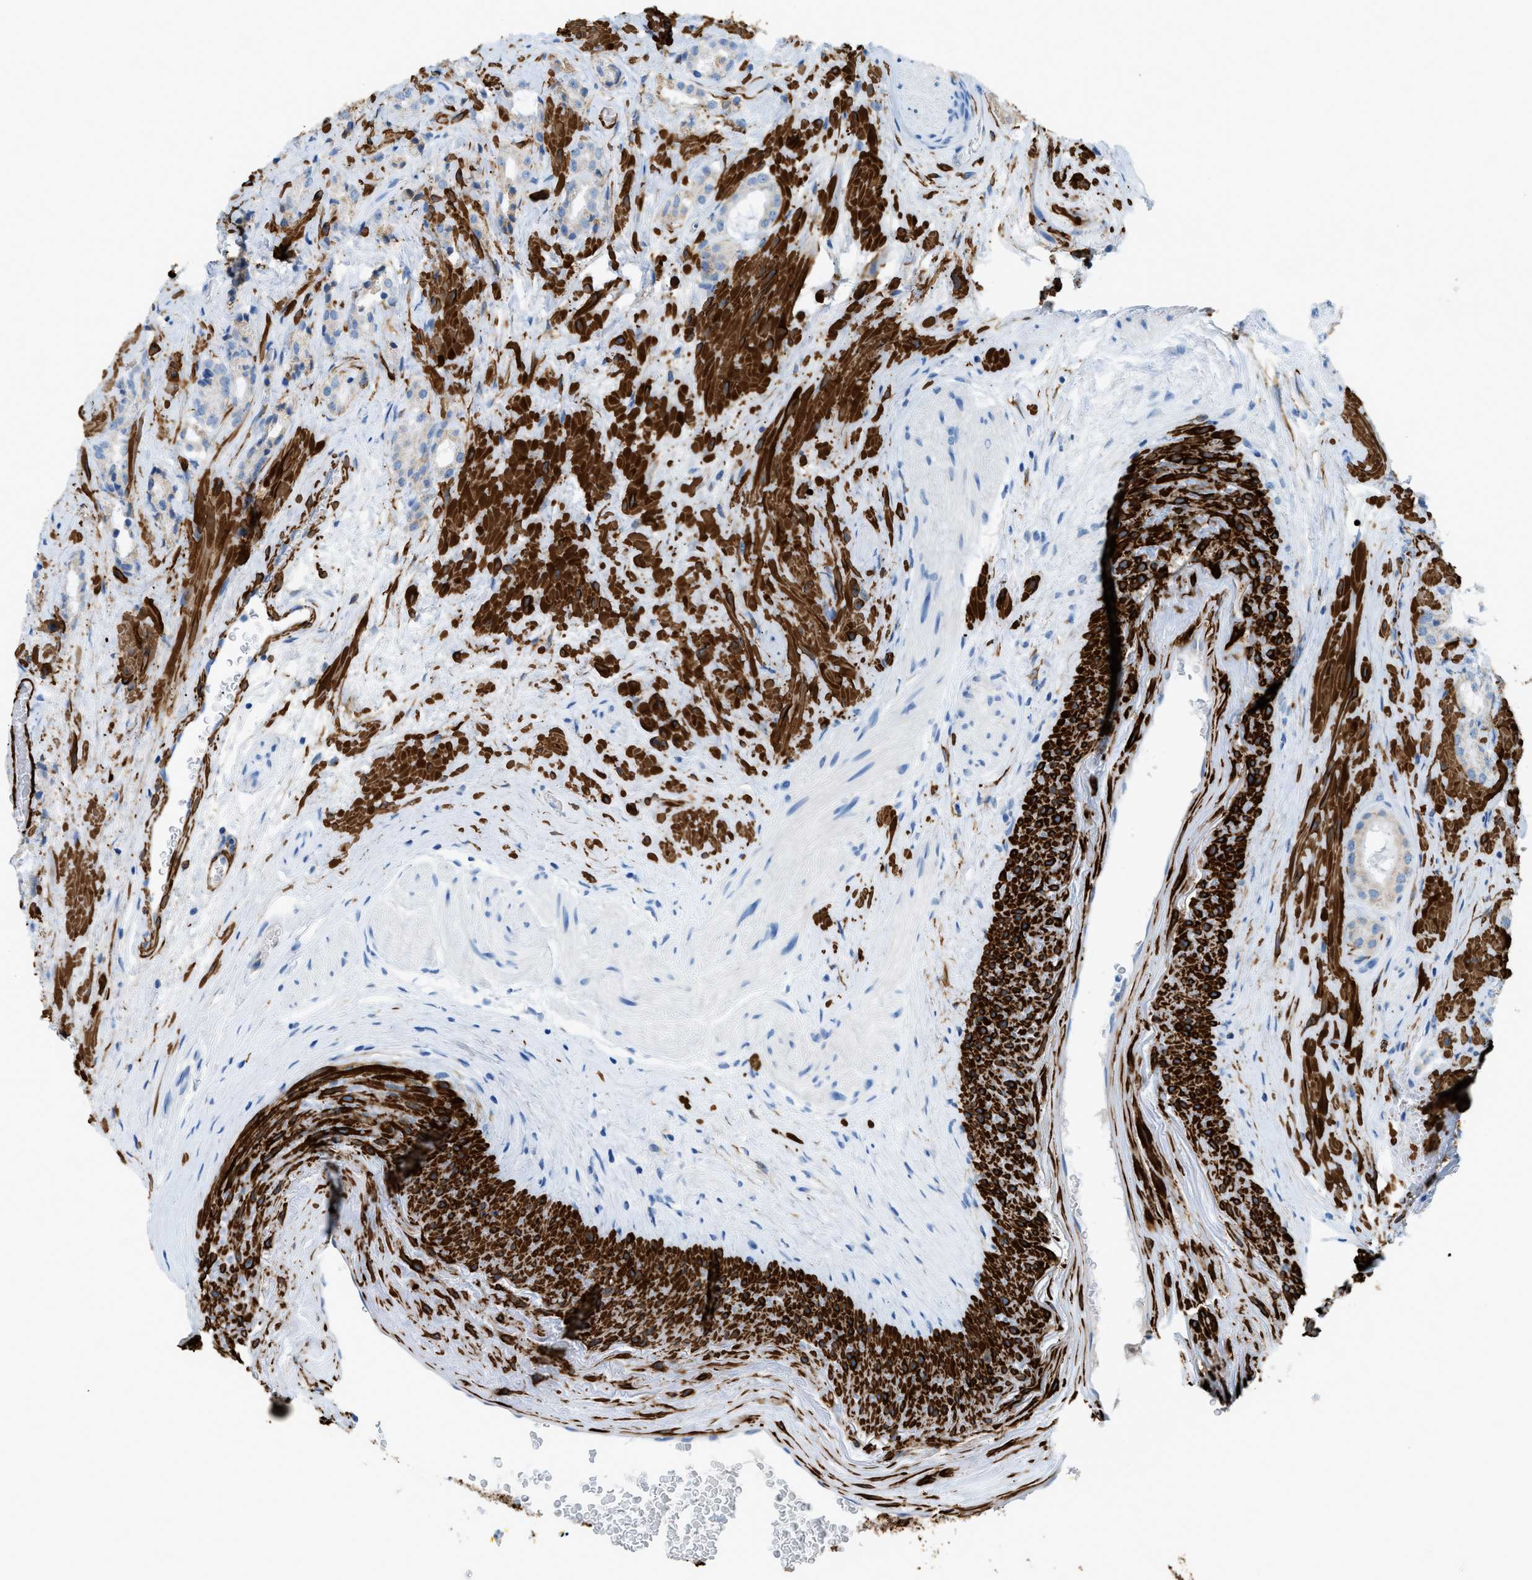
{"staining": {"intensity": "negative", "quantity": "none", "location": "none"}, "tissue": "prostate cancer", "cell_type": "Tumor cells", "image_type": "cancer", "snomed": [{"axis": "morphology", "description": "Adenocarcinoma, High grade"}, {"axis": "topography", "description": "Prostate"}], "caption": "DAB (3,3'-diaminobenzidine) immunohistochemical staining of human prostate cancer exhibits no significant staining in tumor cells.", "gene": "MYH11", "patient": {"sex": "male", "age": 64}}